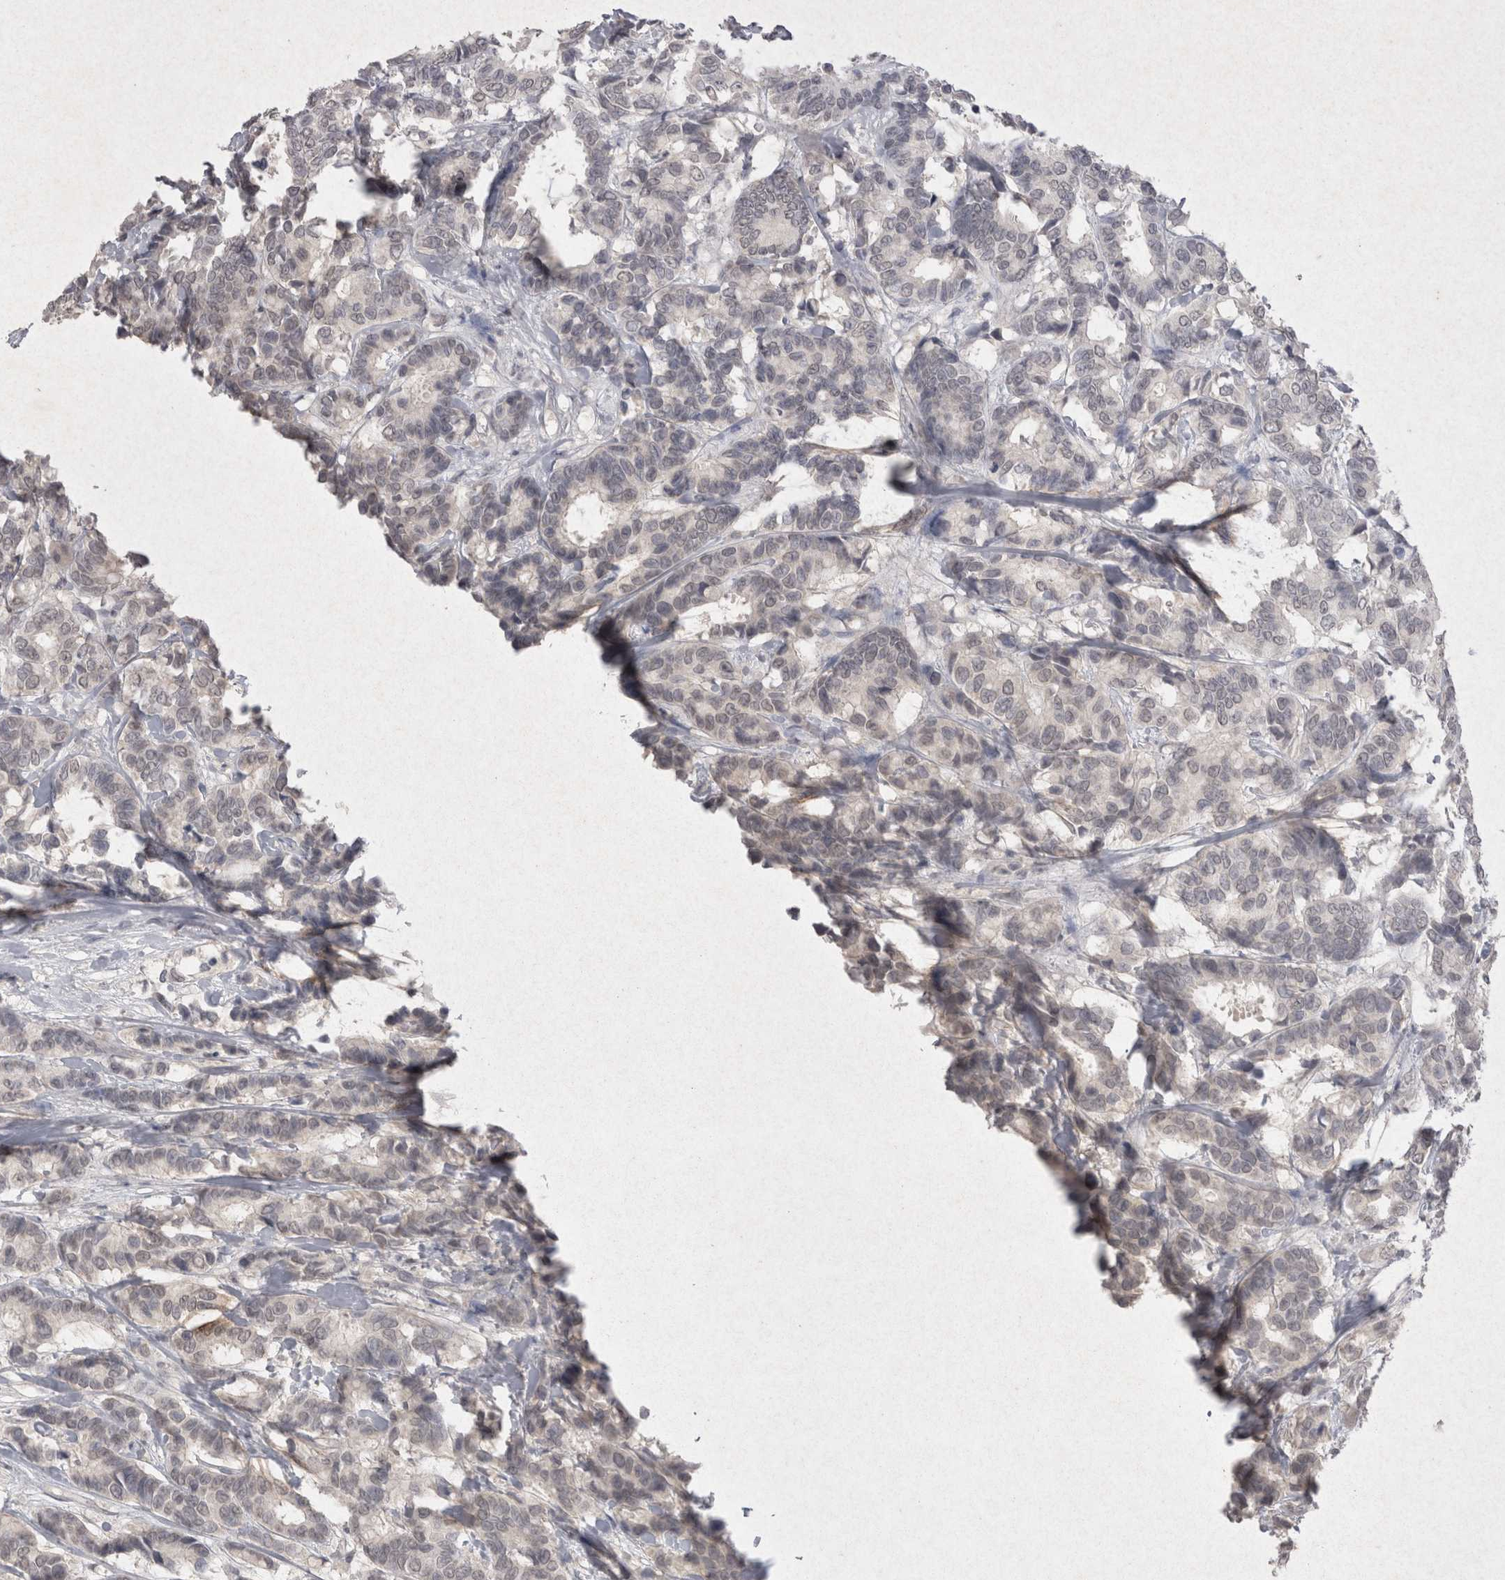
{"staining": {"intensity": "negative", "quantity": "none", "location": "none"}, "tissue": "breast cancer", "cell_type": "Tumor cells", "image_type": "cancer", "snomed": [{"axis": "morphology", "description": "Duct carcinoma"}, {"axis": "topography", "description": "Breast"}], "caption": "Image shows no significant protein staining in tumor cells of breast cancer (invasive ductal carcinoma).", "gene": "LYVE1", "patient": {"sex": "female", "age": 87}}